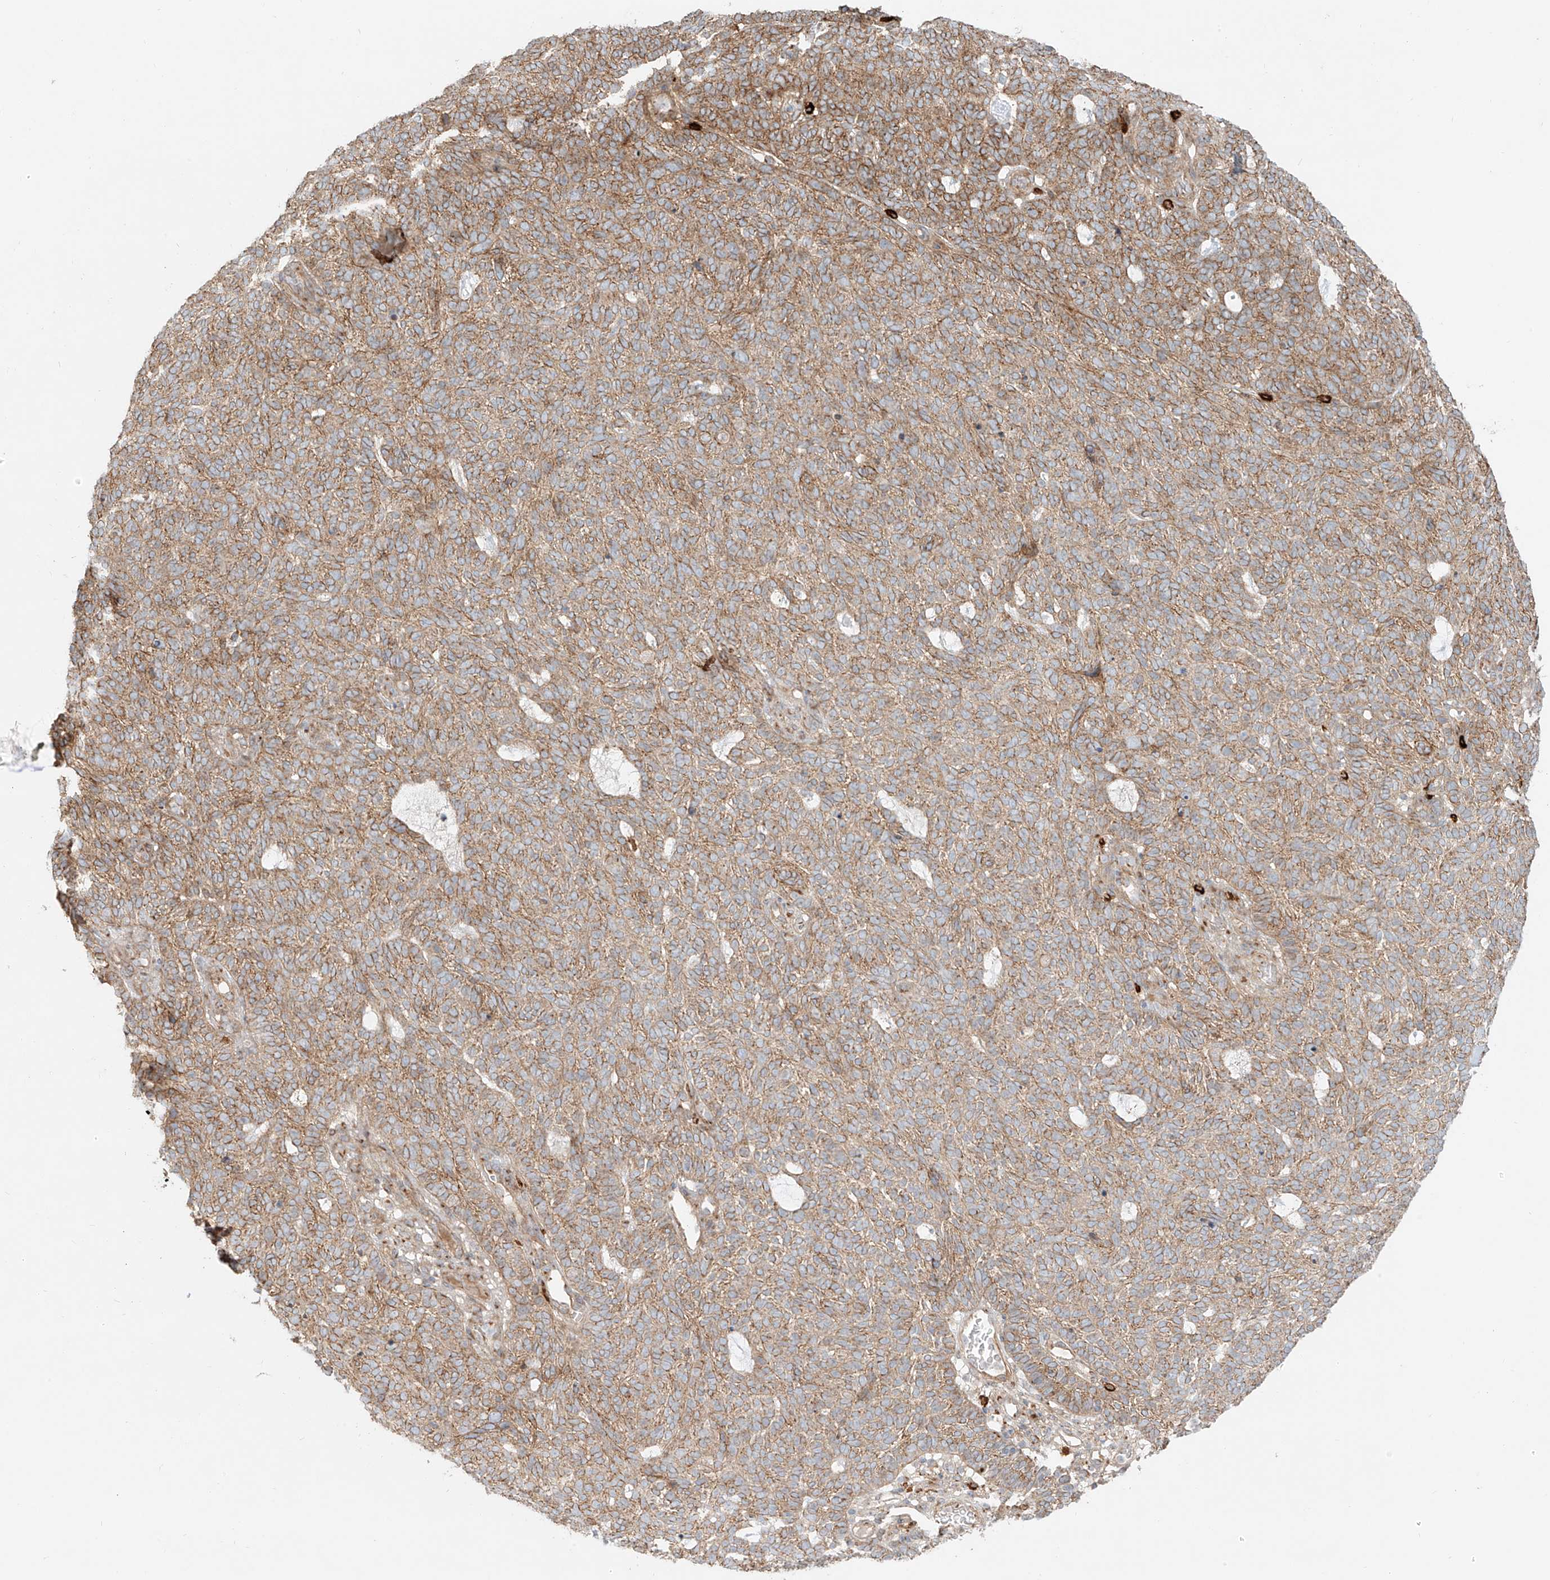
{"staining": {"intensity": "moderate", "quantity": ">75%", "location": "cytoplasmic/membranous"}, "tissue": "skin cancer", "cell_type": "Tumor cells", "image_type": "cancer", "snomed": [{"axis": "morphology", "description": "Squamous cell carcinoma, NOS"}, {"axis": "topography", "description": "Skin"}], "caption": "Skin cancer was stained to show a protein in brown. There is medium levels of moderate cytoplasmic/membranous staining in approximately >75% of tumor cells.", "gene": "ZNF287", "patient": {"sex": "female", "age": 90}}